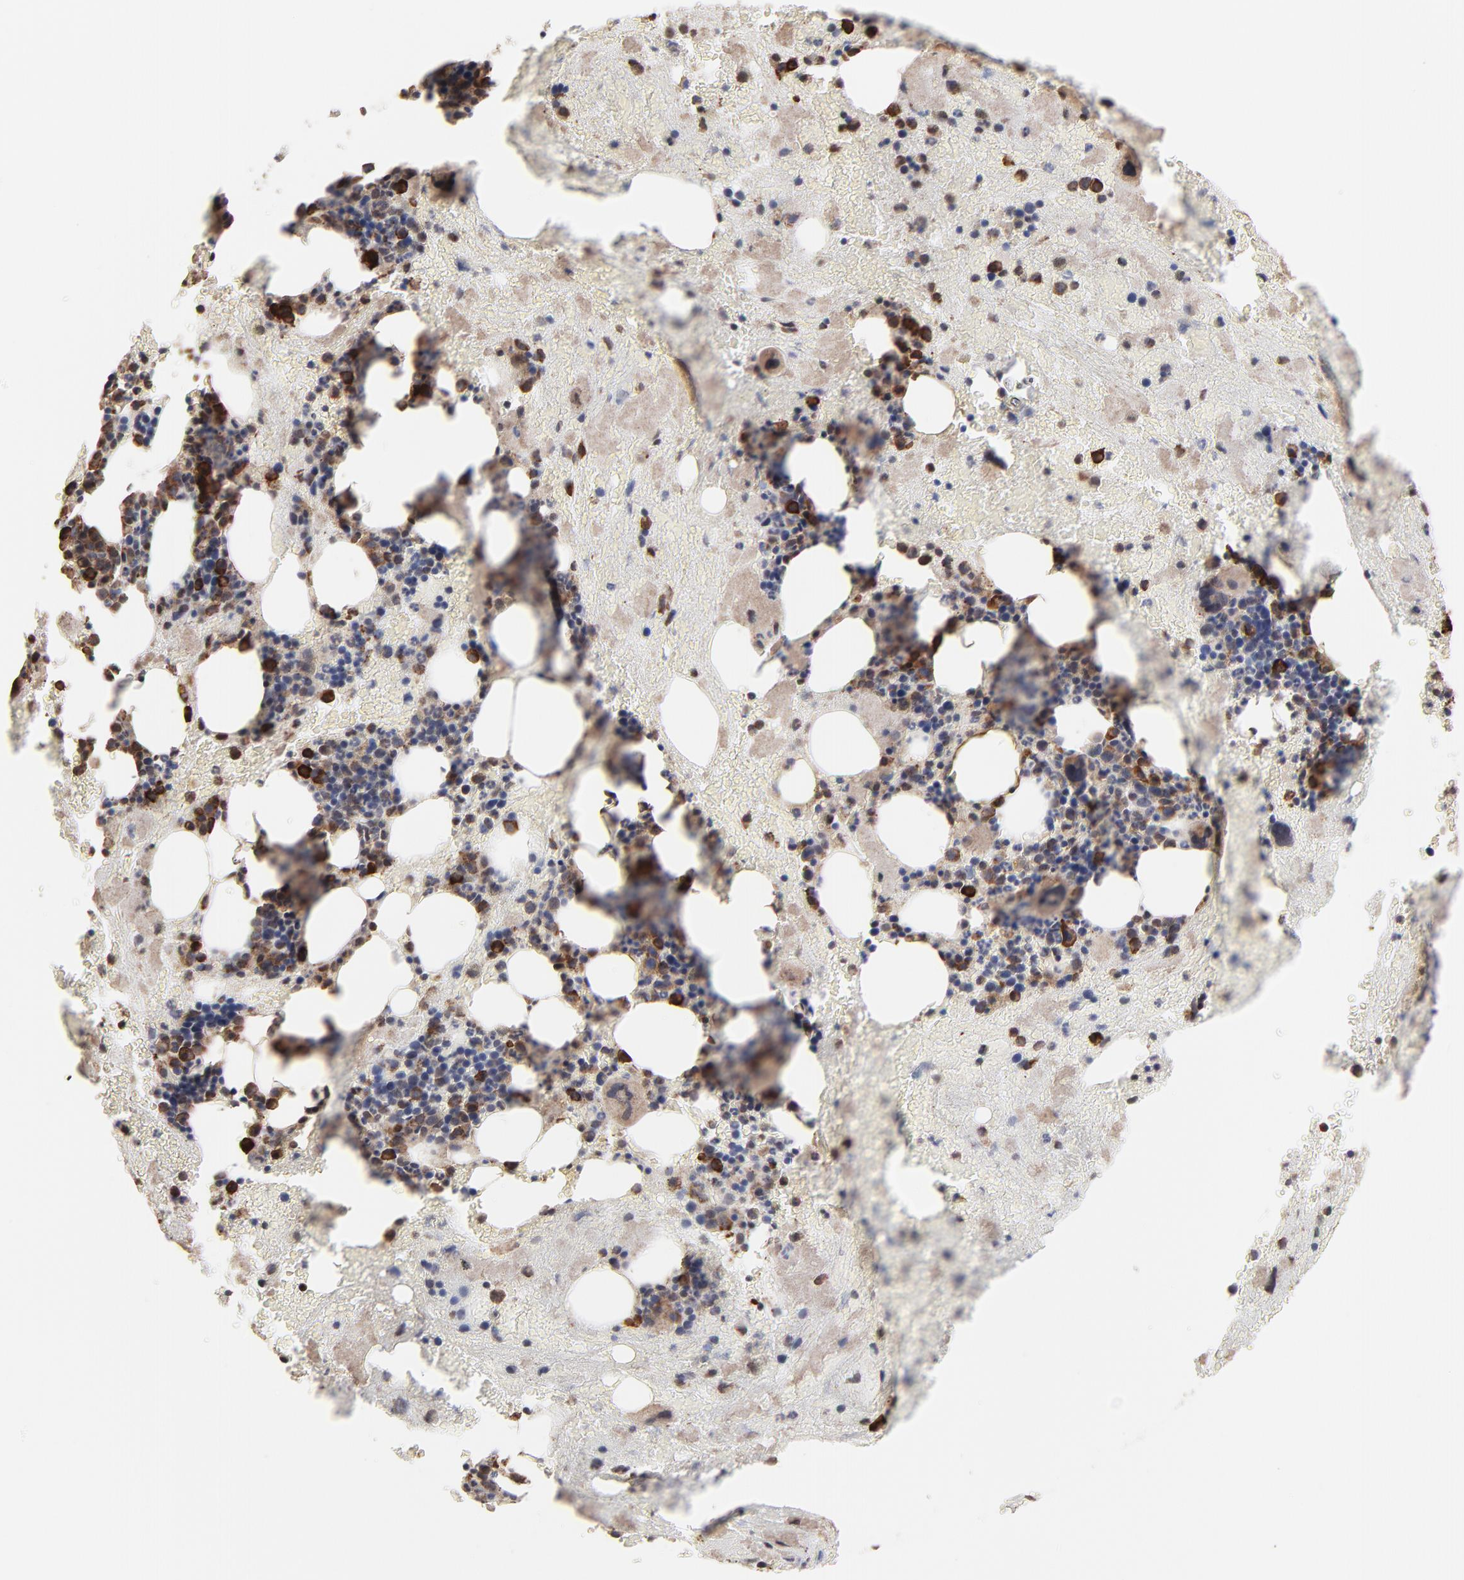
{"staining": {"intensity": "strong", "quantity": "25%-75%", "location": "cytoplasmic/membranous"}, "tissue": "bone marrow", "cell_type": "Hematopoietic cells", "image_type": "normal", "snomed": [{"axis": "morphology", "description": "Normal tissue, NOS"}, {"axis": "topography", "description": "Bone marrow"}], "caption": "DAB immunohistochemical staining of unremarkable bone marrow shows strong cytoplasmic/membranous protein staining in about 25%-75% of hematopoietic cells.", "gene": "CHM", "patient": {"sex": "male", "age": 76}}